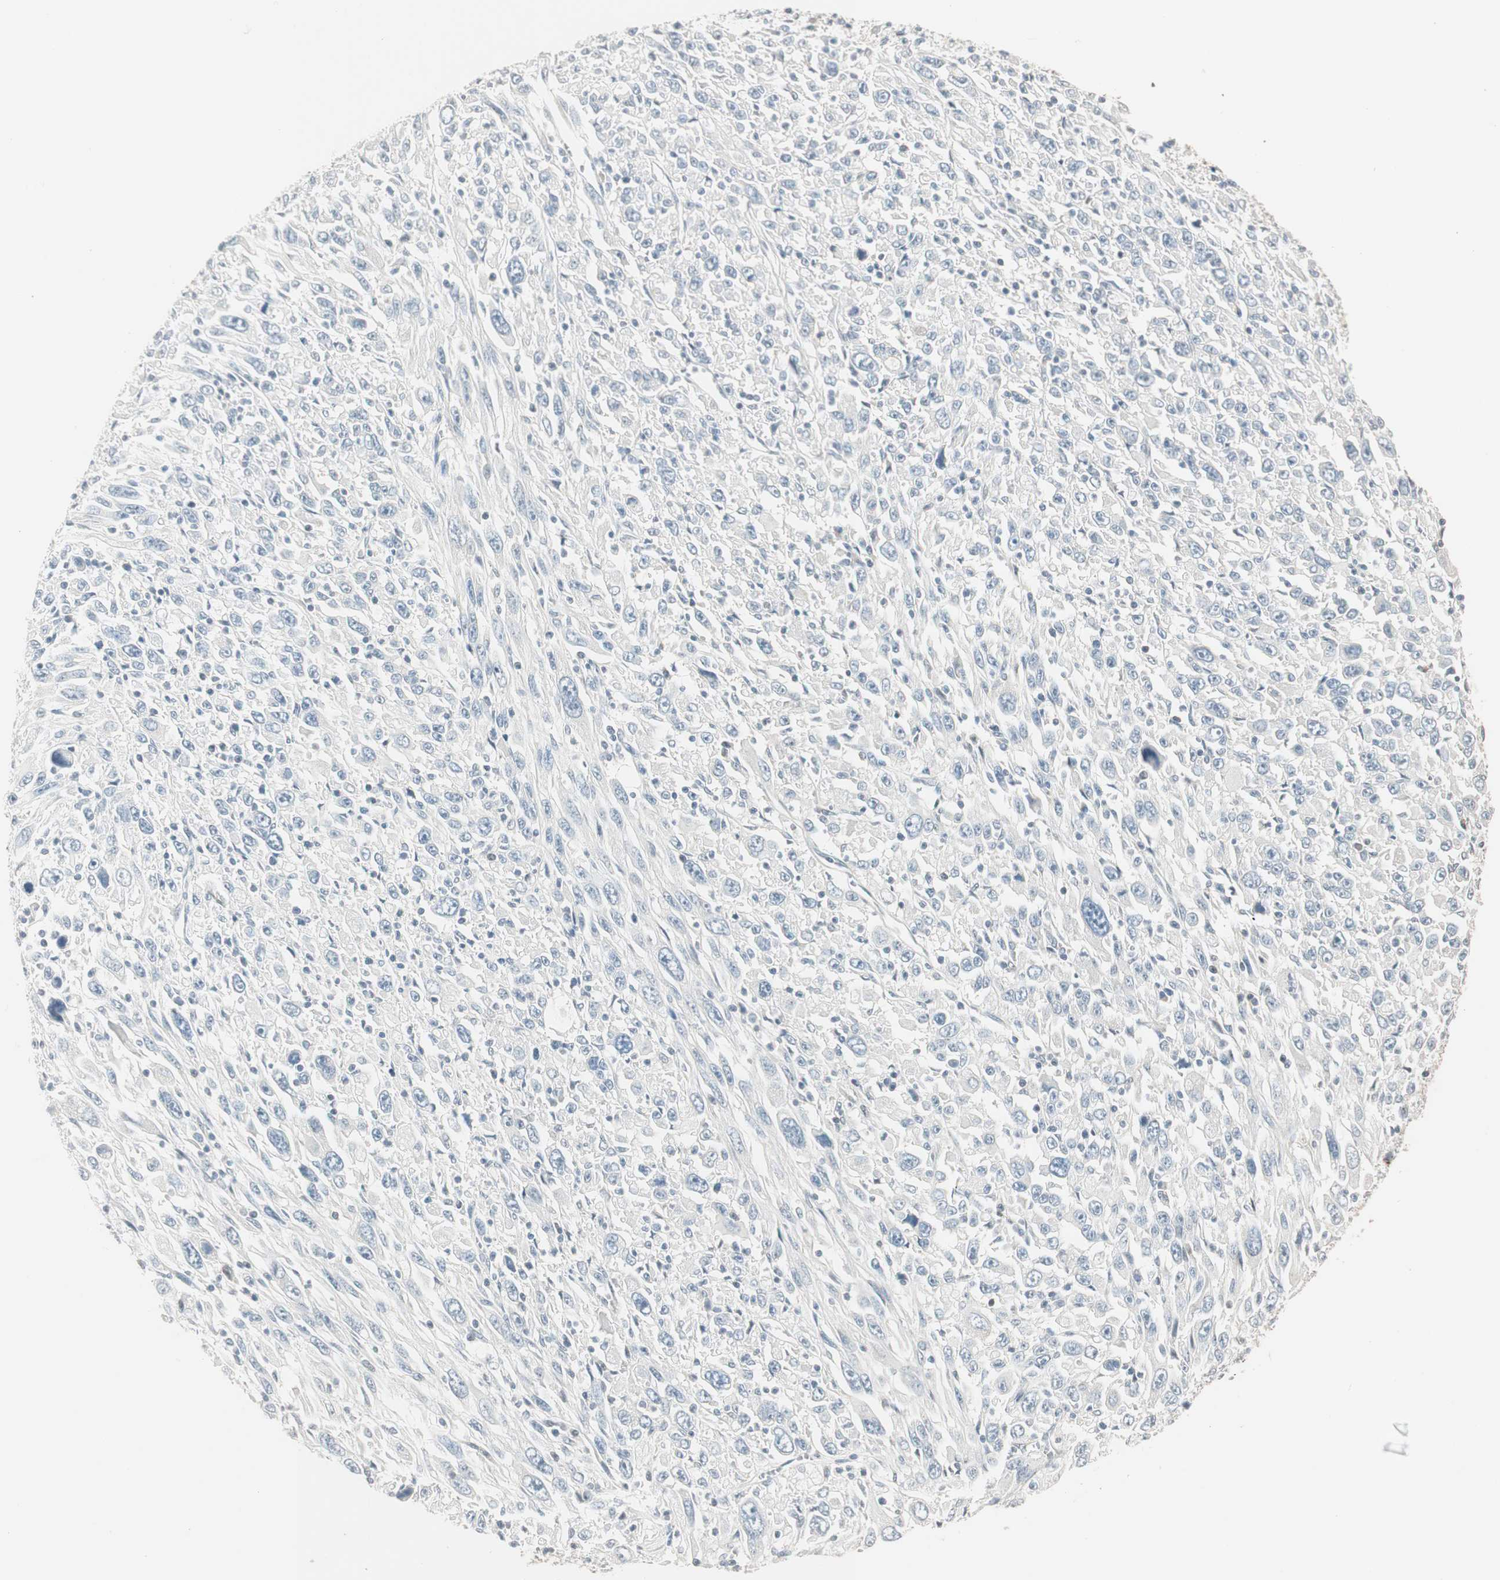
{"staining": {"intensity": "negative", "quantity": "none", "location": "none"}, "tissue": "melanoma", "cell_type": "Tumor cells", "image_type": "cancer", "snomed": [{"axis": "morphology", "description": "Malignant melanoma, Metastatic site"}, {"axis": "topography", "description": "Skin"}], "caption": "This histopathology image is of melanoma stained with IHC to label a protein in brown with the nuclei are counter-stained blue. There is no expression in tumor cells.", "gene": "PDZK1", "patient": {"sex": "female", "age": 56}}